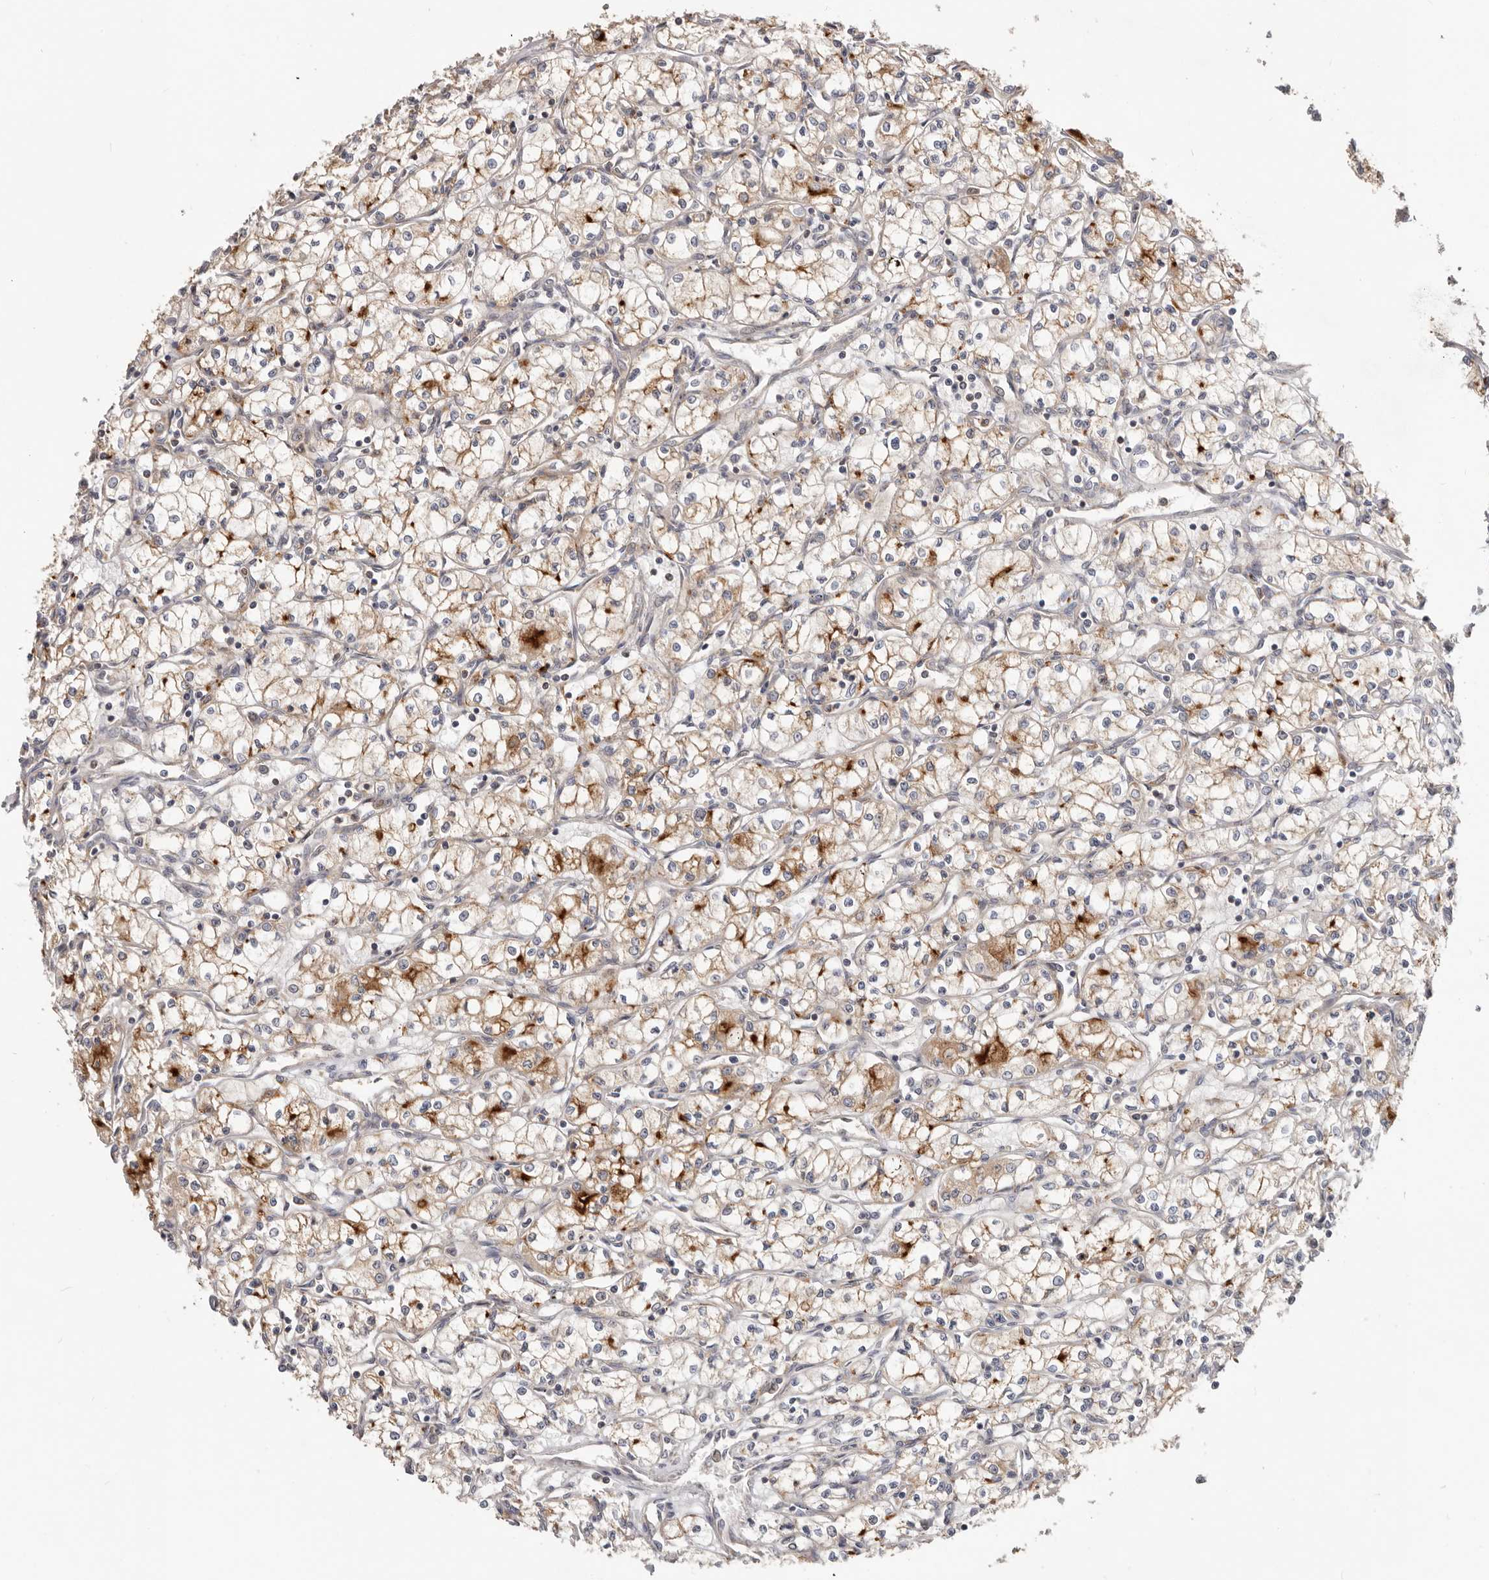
{"staining": {"intensity": "moderate", "quantity": "25%-75%", "location": "cytoplasmic/membranous"}, "tissue": "renal cancer", "cell_type": "Tumor cells", "image_type": "cancer", "snomed": [{"axis": "morphology", "description": "Adenocarcinoma, NOS"}, {"axis": "topography", "description": "Kidney"}], "caption": "Human renal cancer stained with a brown dye demonstrates moderate cytoplasmic/membranous positive expression in about 25%-75% of tumor cells.", "gene": "LRP6", "patient": {"sex": "male", "age": 59}}